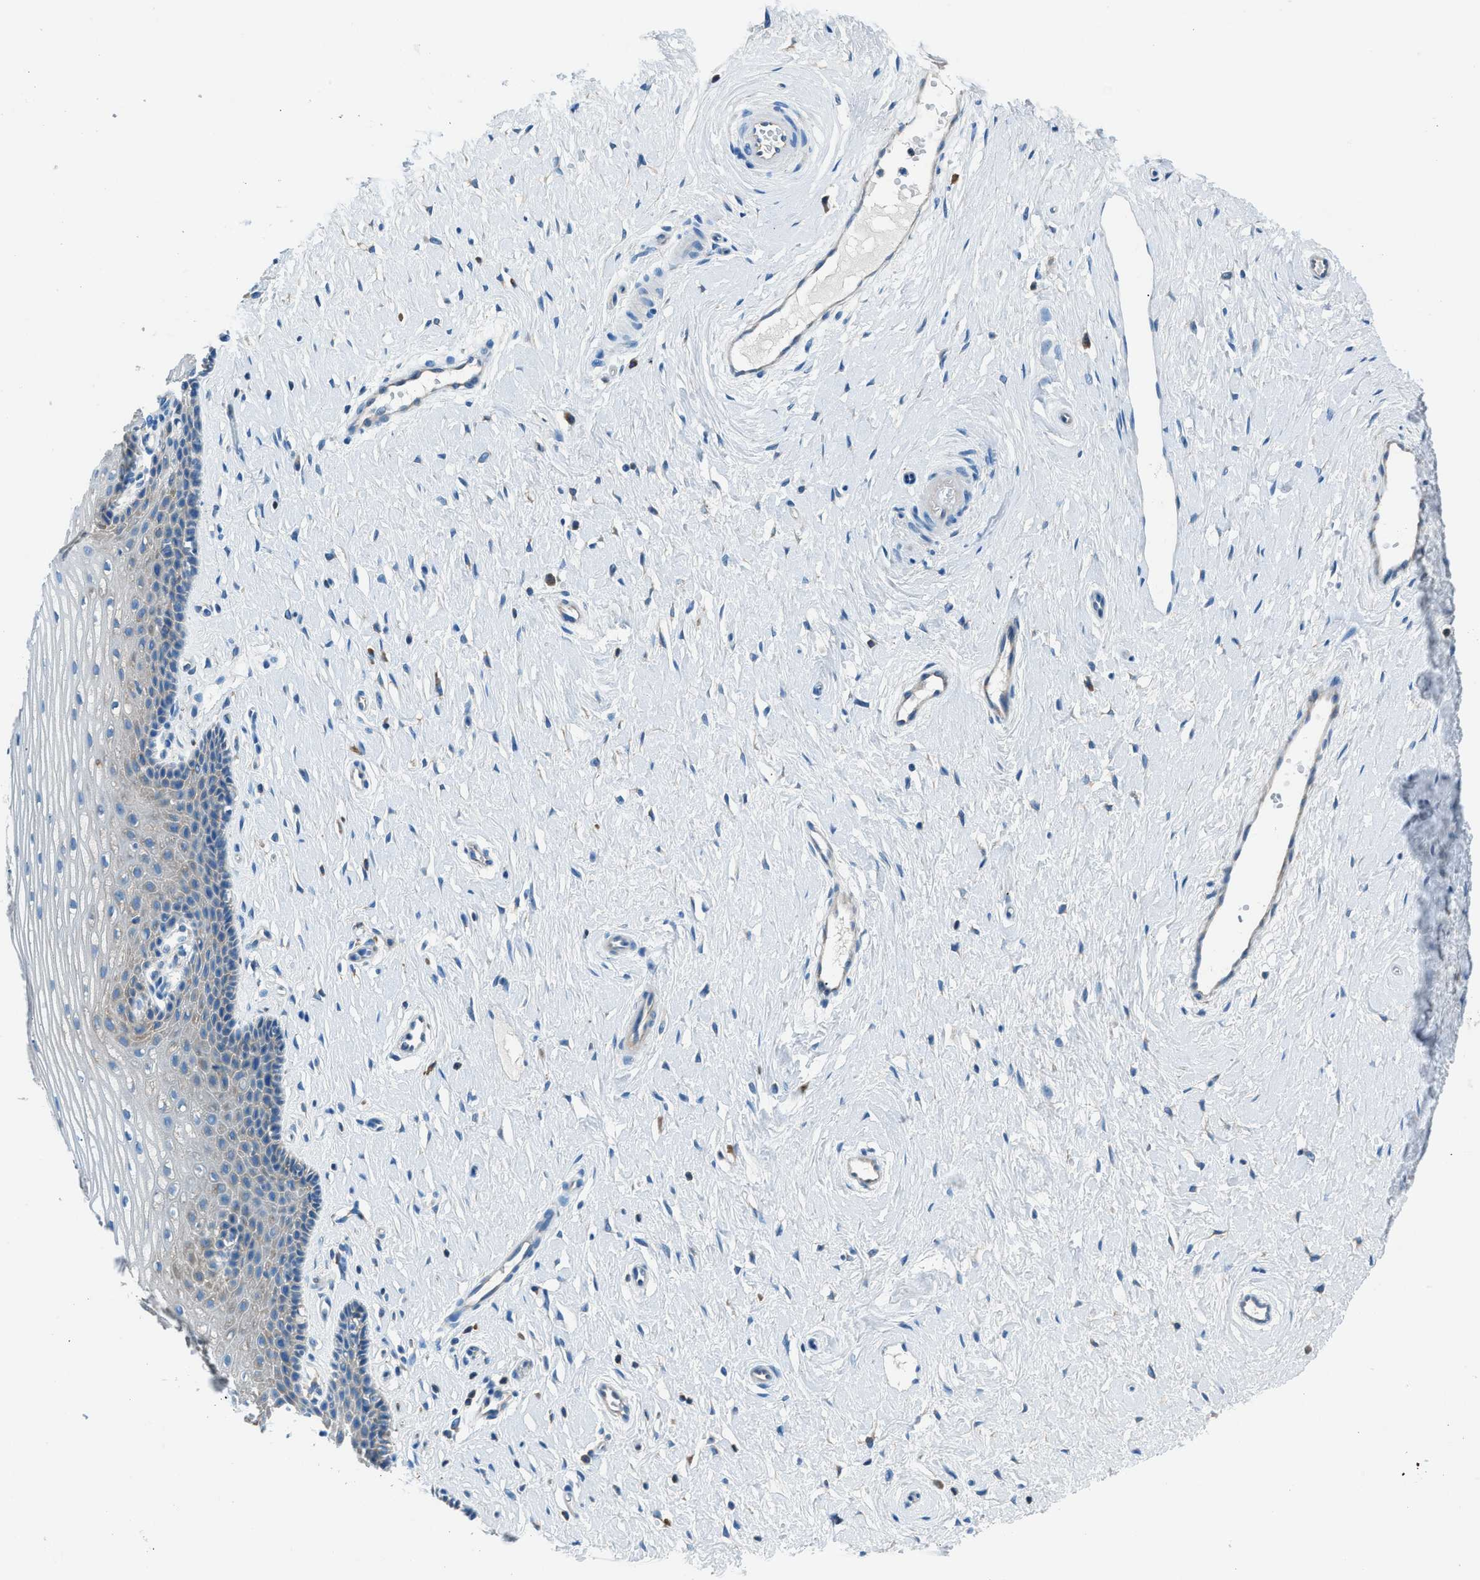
{"staining": {"intensity": "moderate", "quantity": "<25%", "location": "cytoplasmic/membranous"}, "tissue": "cervix", "cell_type": "Squamous epithelial cells", "image_type": "normal", "snomed": [{"axis": "morphology", "description": "Normal tissue, NOS"}, {"axis": "topography", "description": "Cervix"}], "caption": "The histopathology image demonstrates immunohistochemical staining of normal cervix. There is moderate cytoplasmic/membranous expression is appreciated in about <25% of squamous epithelial cells. (brown staining indicates protein expression, while blue staining denotes nuclei).", "gene": "SARS1", "patient": {"sex": "female", "age": 39}}